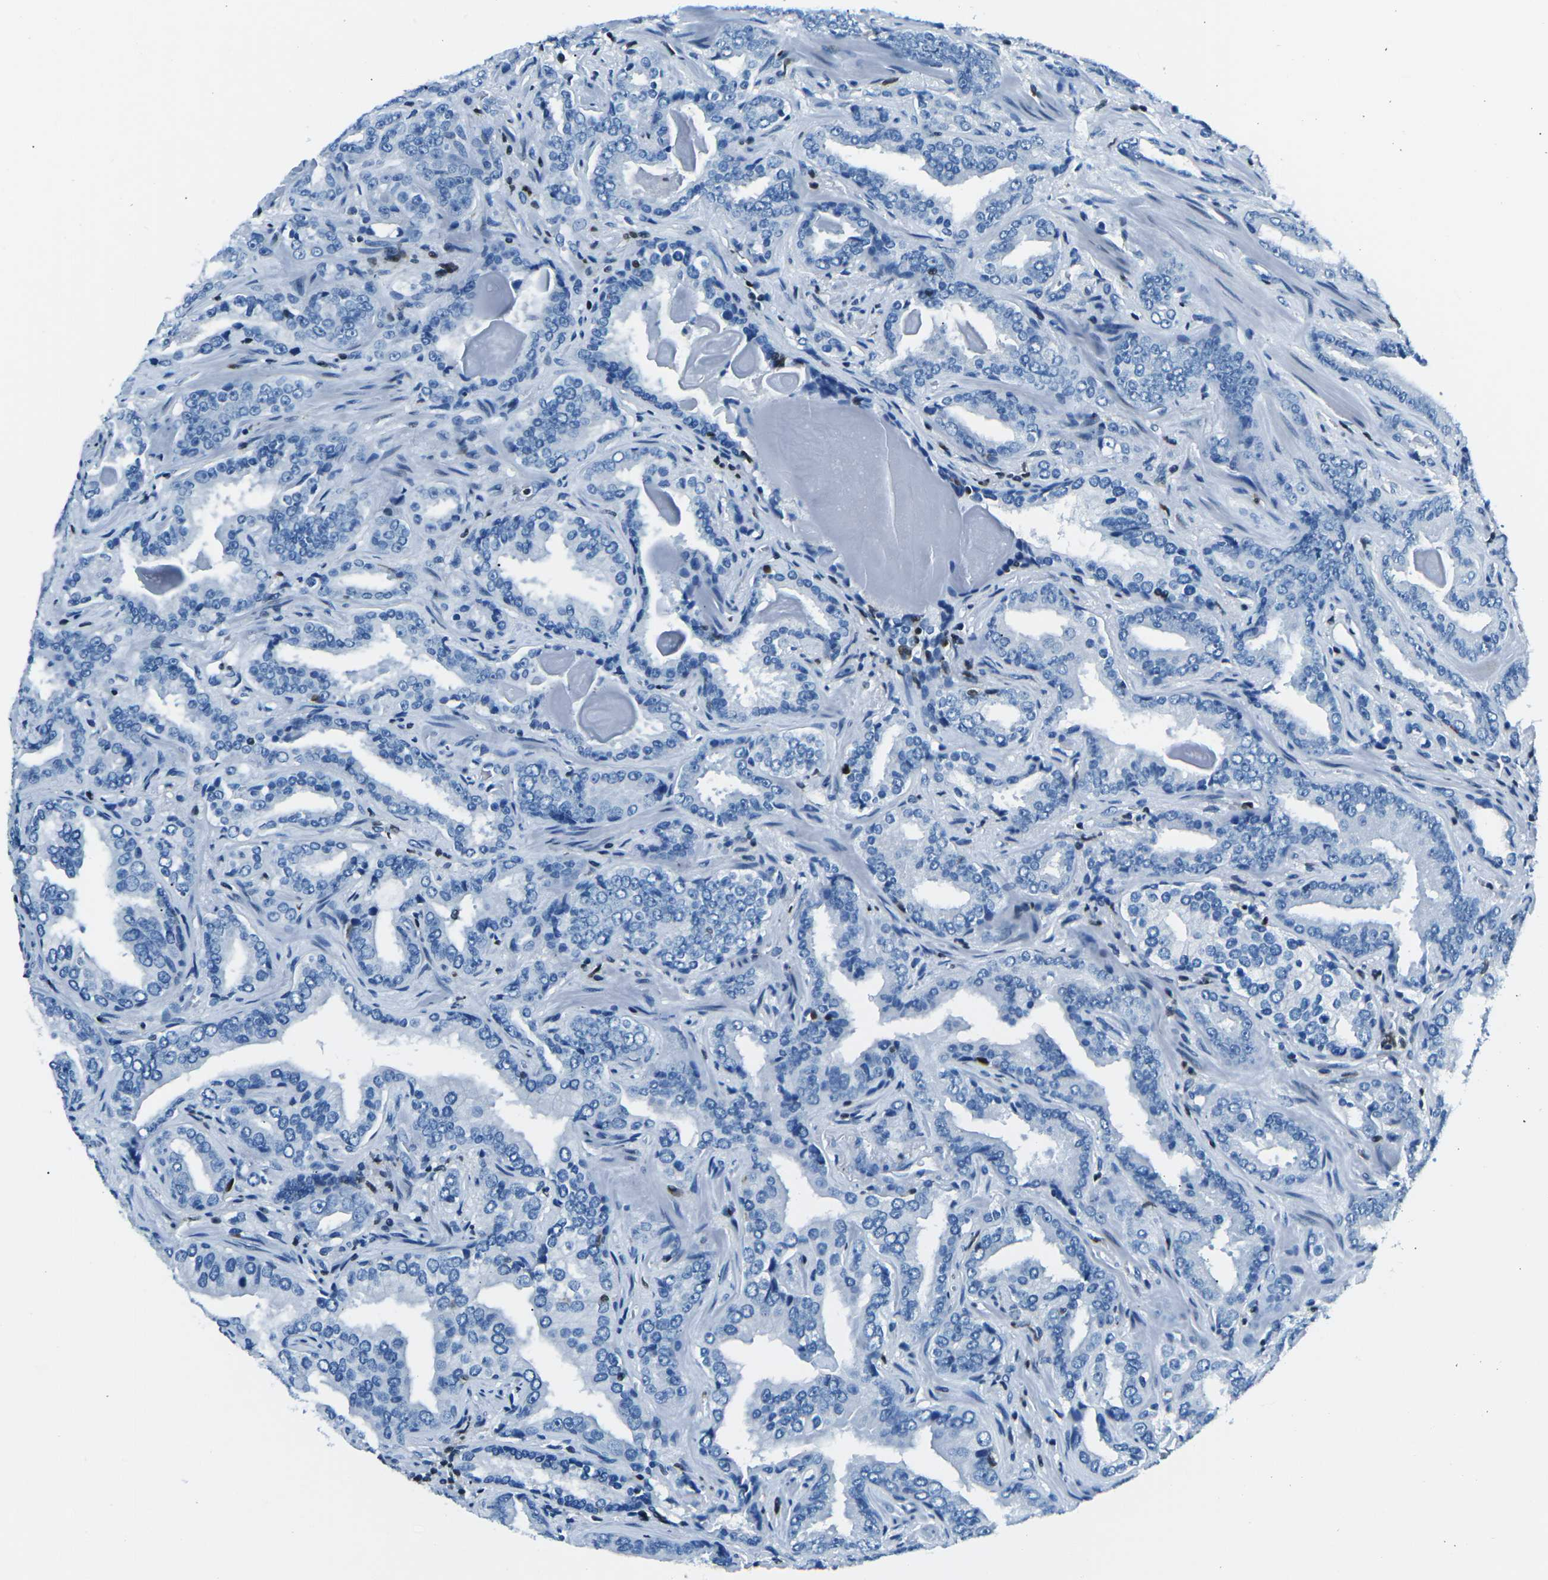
{"staining": {"intensity": "negative", "quantity": "none", "location": "none"}, "tissue": "prostate cancer", "cell_type": "Tumor cells", "image_type": "cancer", "snomed": [{"axis": "morphology", "description": "Adenocarcinoma, Low grade"}, {"axis": "topography", "description": "Prostate"}], "caption": "High power microscopy image of an immunohistochemistry (IHC) image of prostate cancer, revealing no significant positivity in tumor cells. Nuclei are stained in blue.", "gene": "CELF2", "patient": {"sex": "male", "age": 60}}